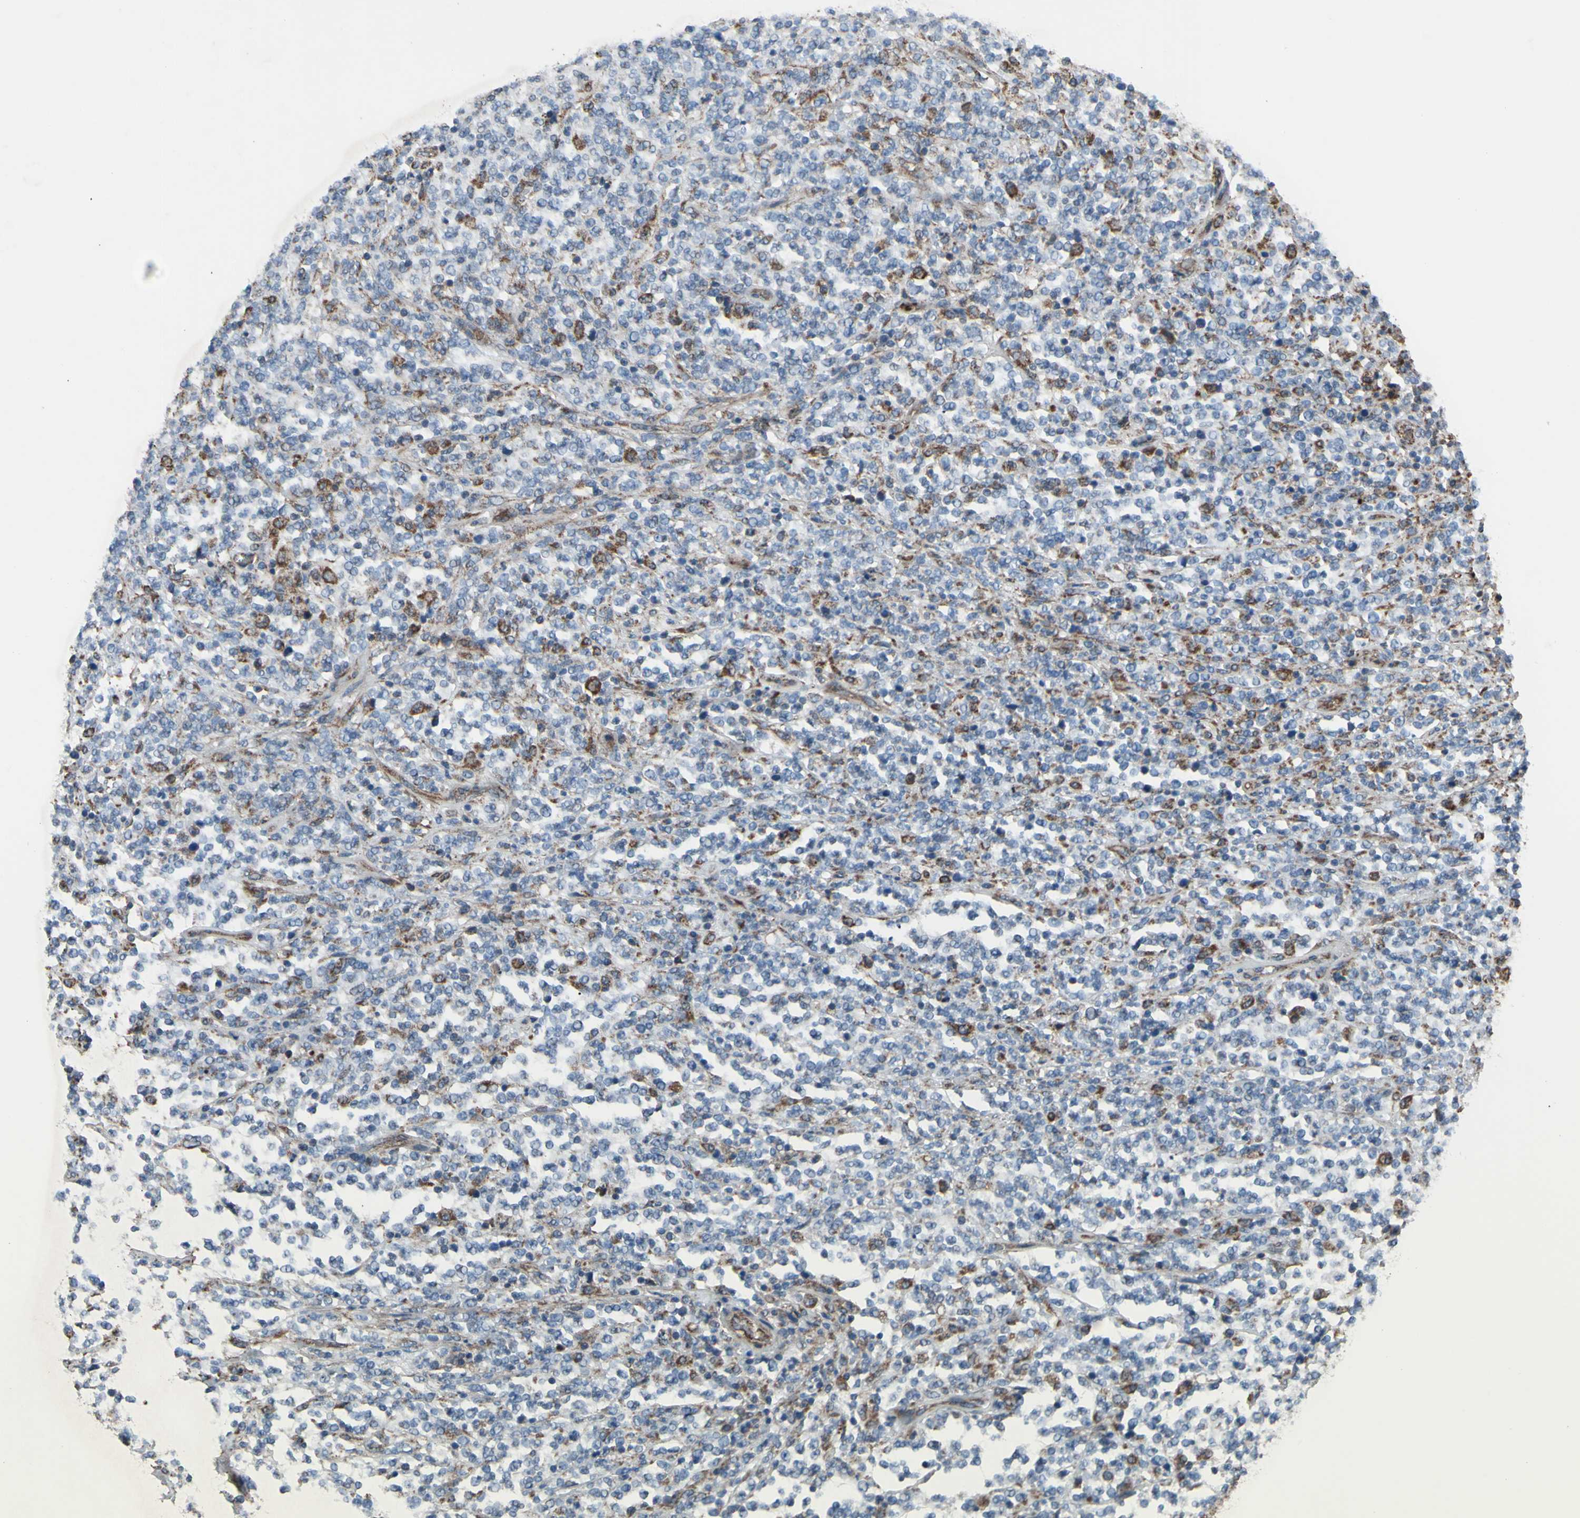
{"staining": {"intensity": "moderate", "quantity": "<25%", "location": "cytoplasmic/membranous"}, "tissue": "lymphoma", "cell_type": "Tumor cells", "image_type": "cancer", "snomed": [{"axis": "morphology", "description": "Malignant lymphoma, non-Hodgkin's type, High grade"}, {"axis": "topography", "description": "Soft tissue"}], "caption": "Protein expression analysis of lymphoma shows moderate cytoplasmic/membranous positivity in approximately <25% of tumor cells. (Brightfield microscopy of DAB IHC at high magnification).", "gene": "EMC7", "patient": {"sex": "male", "age": 18}}